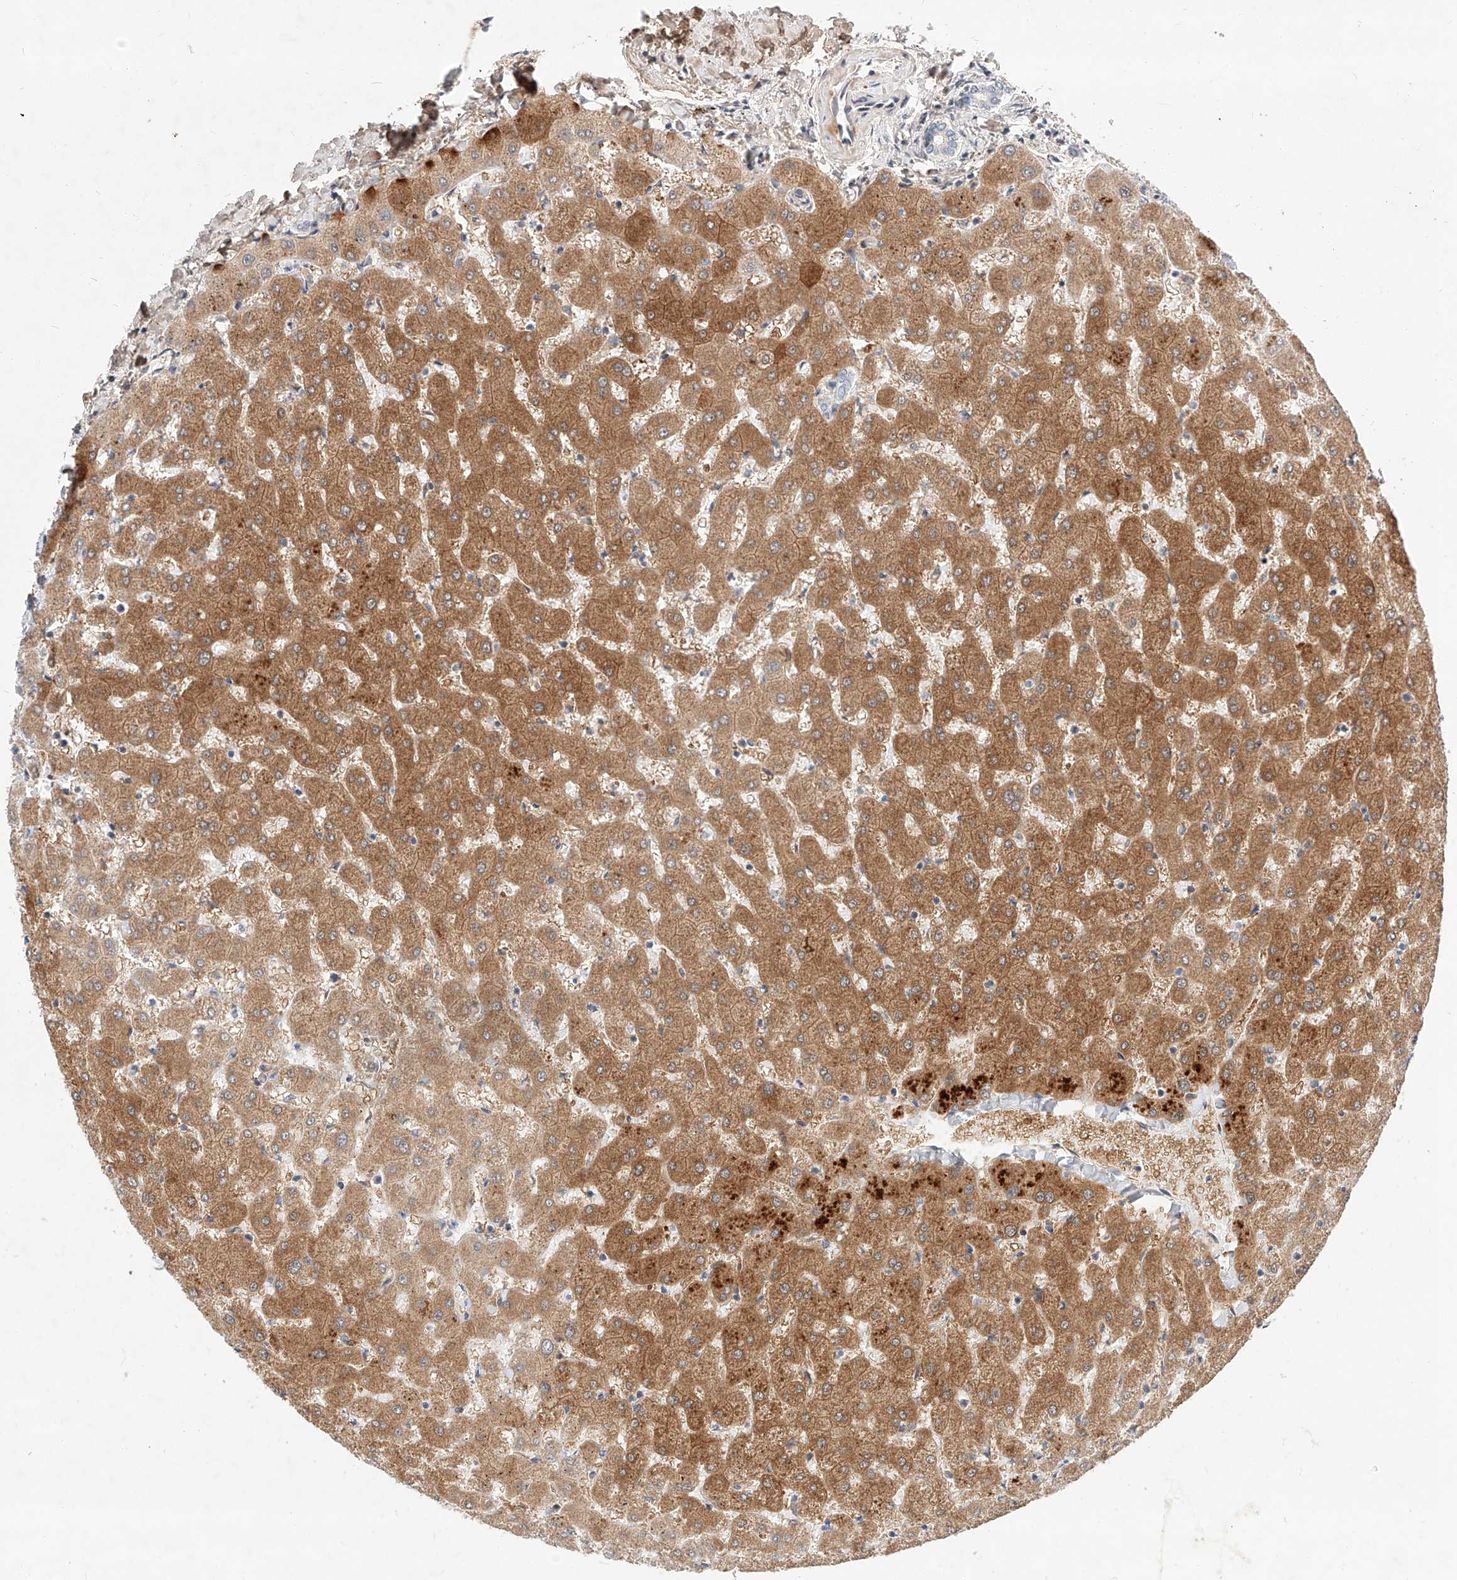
{"staining": {"intensity": "negative", "quantity": "none", "location": "none"}, "tissue": "liver", "cell_type": "Cholangiocytes", "image_type": "normal", "snomed": [{"axis": "morphology", "description": "Normal tissue, NOS"}, {"axis": "topography", "description": "Liver"}], "caption": "Immunohistochemistry image of normal liver: human liver stained with DAB shows no significant protein expression in cholangiocytes.", "gene": "OSGEPL1", "patient": {"sex": "female", "age": 63}}